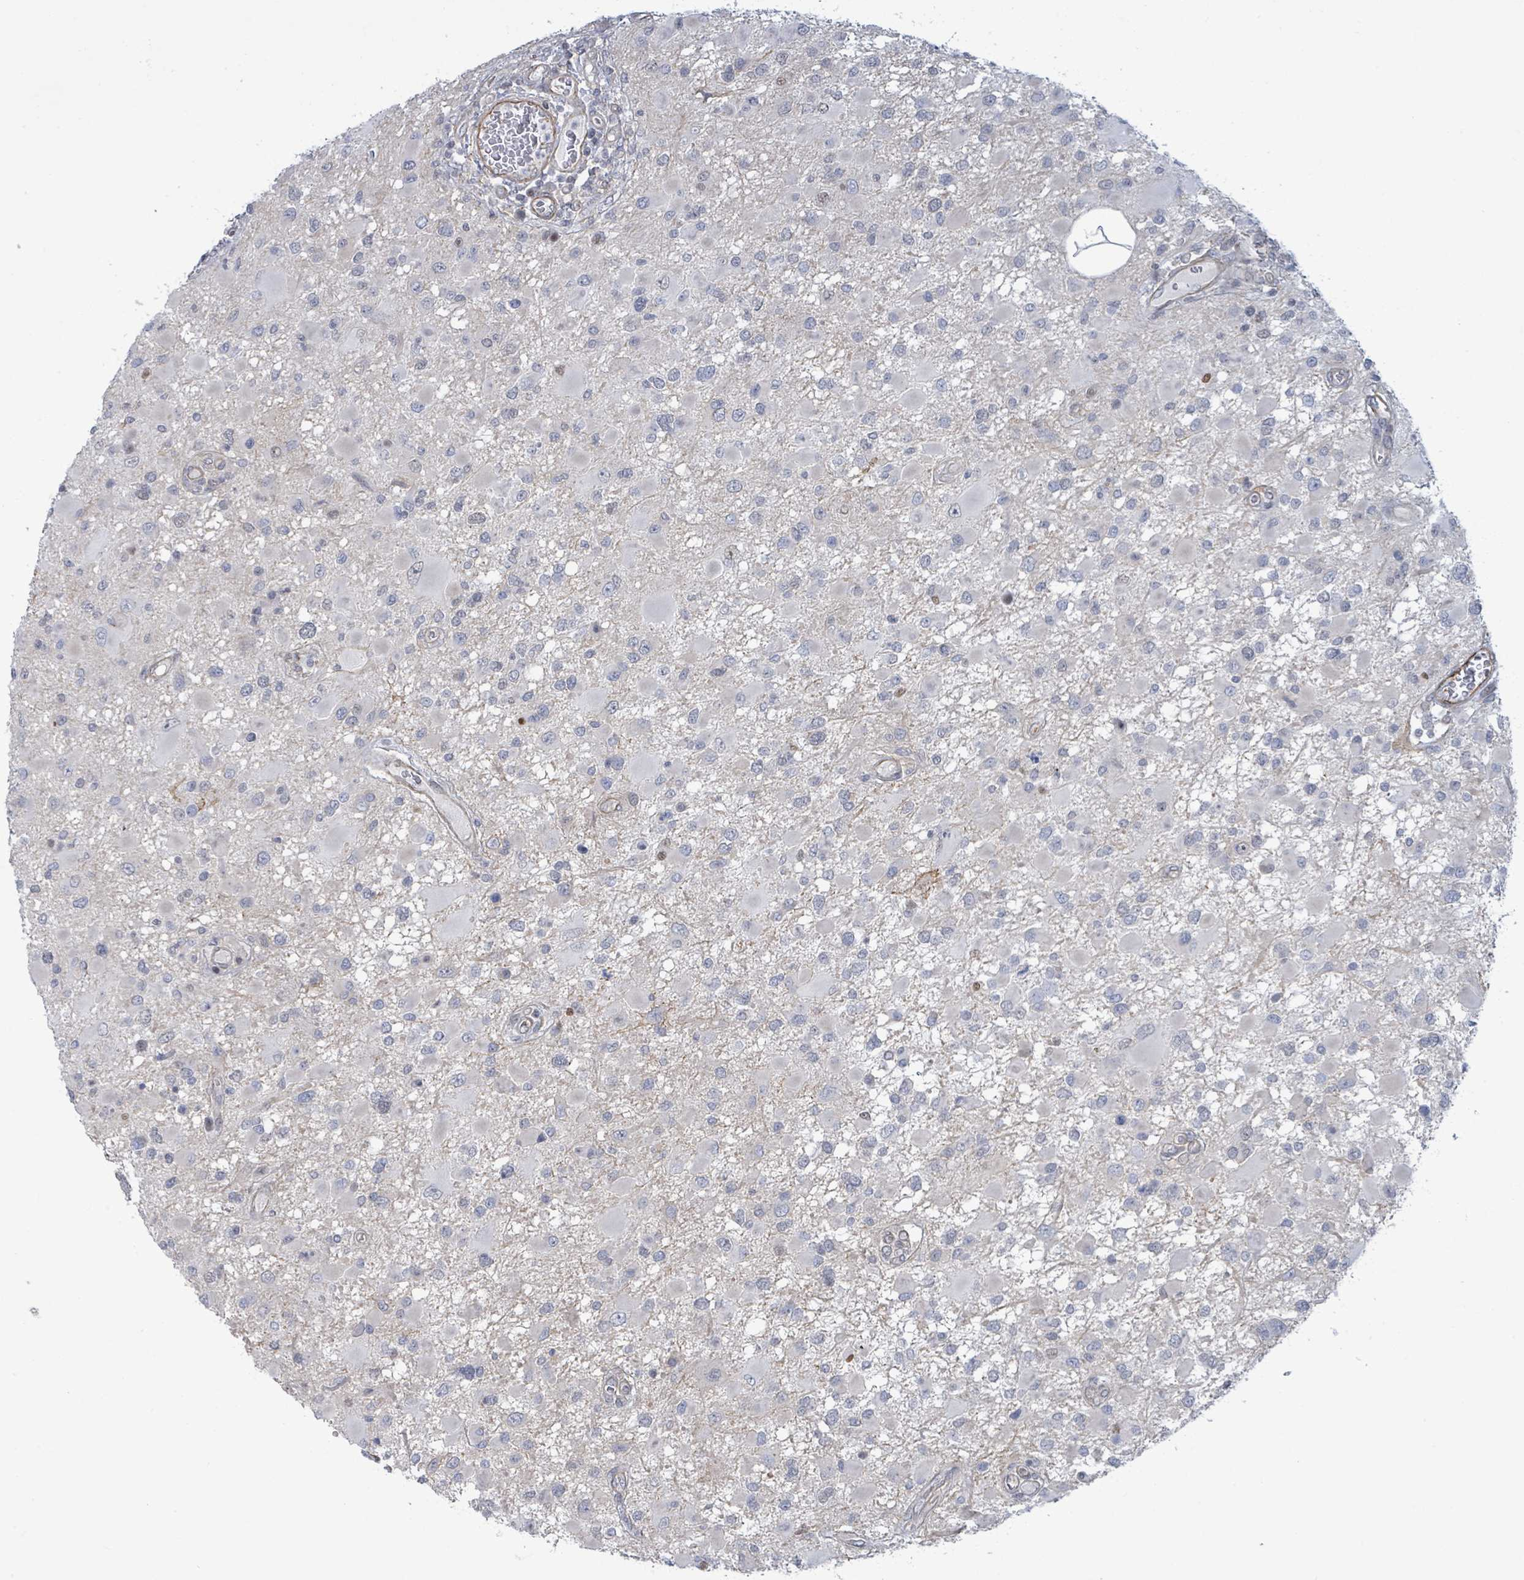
{"staining": {"intensity": "negative", "quantity": "none", "location": "none"}, "tissue": "glioma", "cell_type": "Tumor cells", "image_type": "cancer", "snomed": [{"axis": "morphology", "description": "Glioma, malignant, High grade"}, {"axis": "topography", "description": "Brain"}], "caption": "A histopathology image of glioma stained for a protein displays no brown staining in tumor cells. (DAB (3,3'-diaminobenzidine) IHC with hematoxylin counter stain).", "gene": "DMRTC1B", "patient": {"sex": "male", "age": 53}}